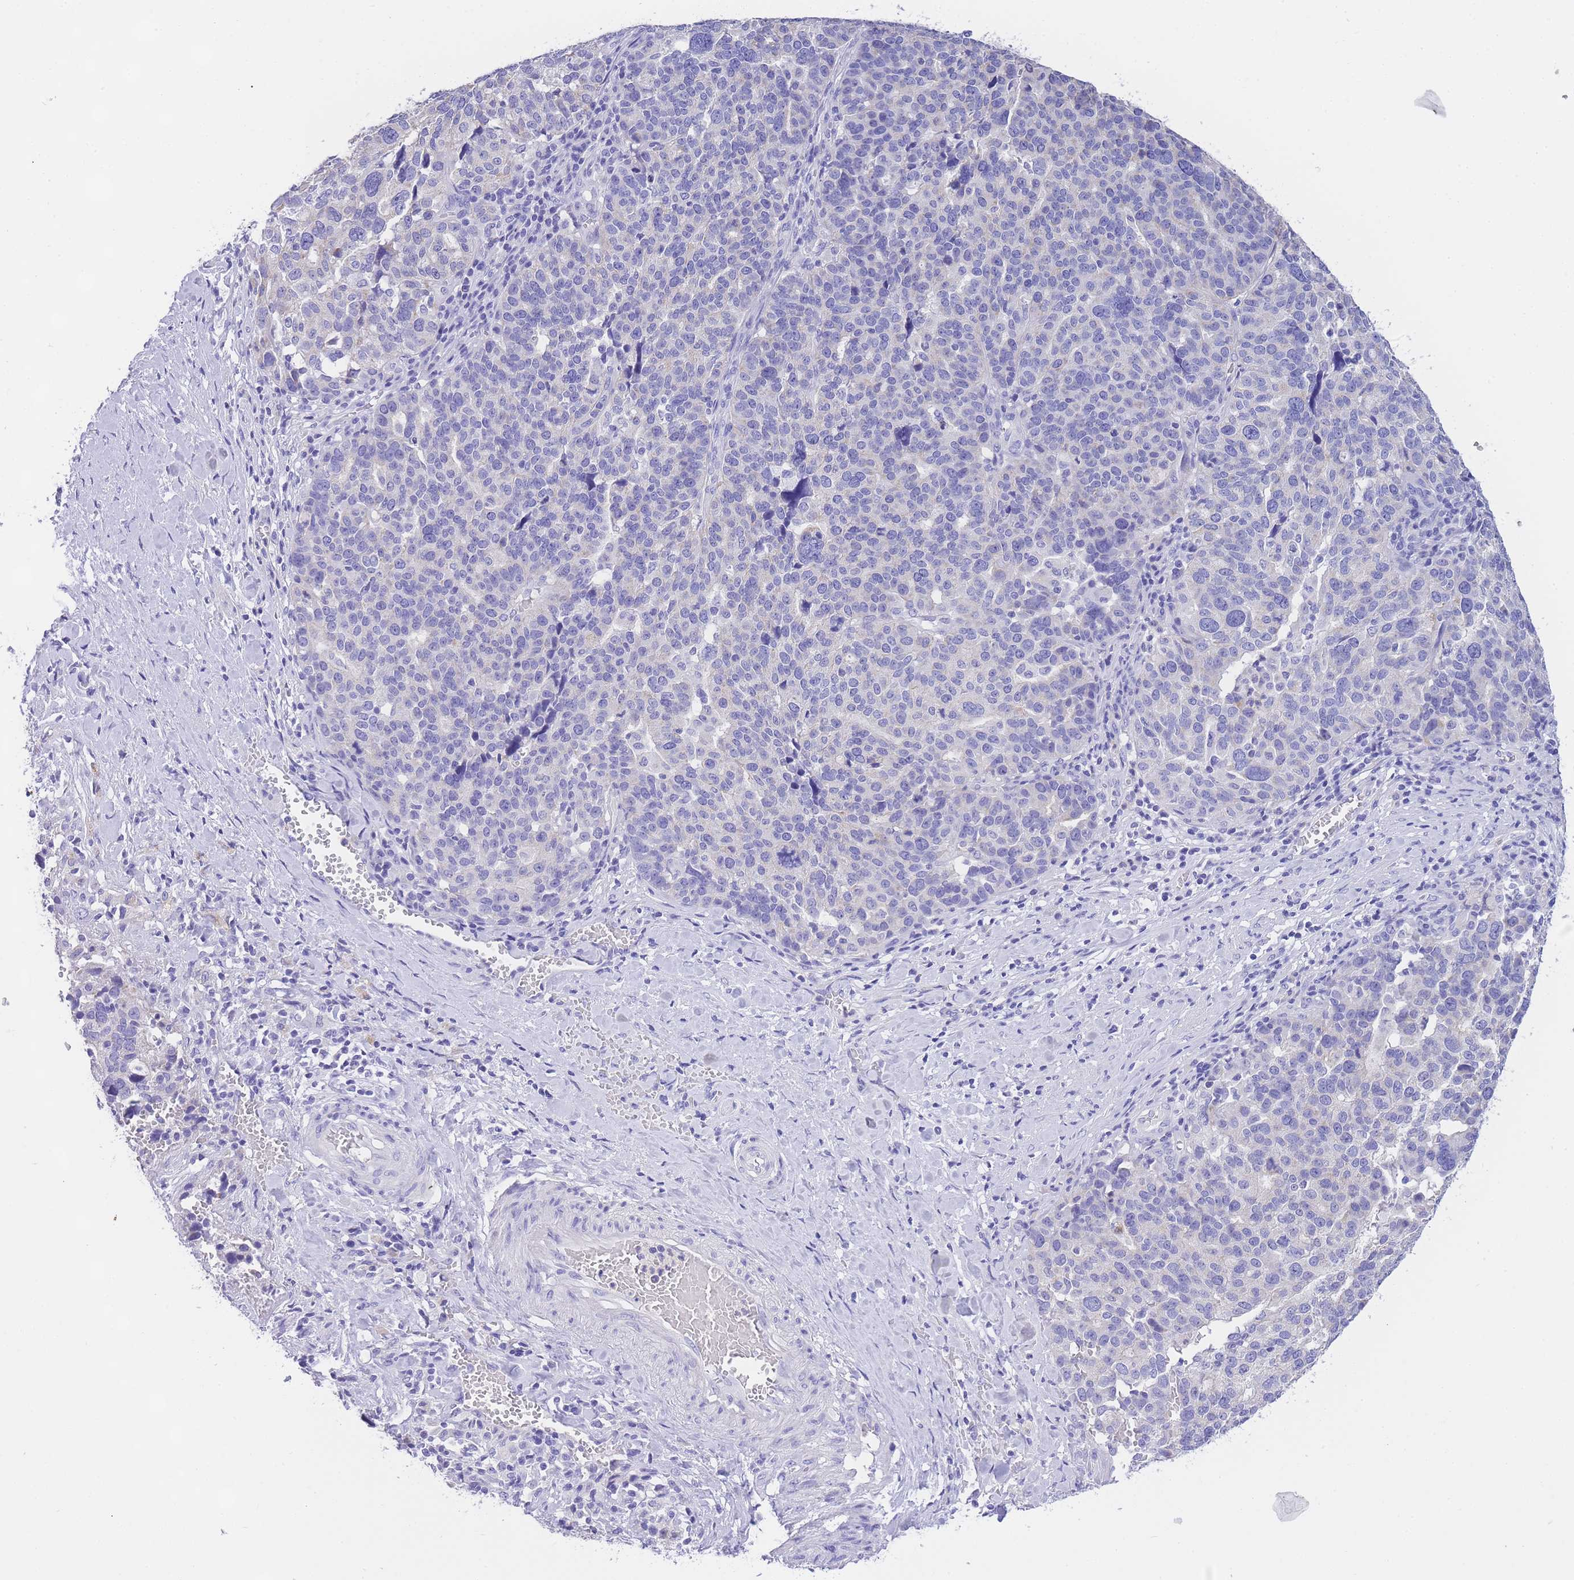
{"staining": {"intensity": "negative", "quantity": "none", "location": "none"}, "tissue": "ovarian cancer", "cell_type": "Tumor cells", "image_type": "cancer", "snomed": [{"axis": "morphology", "description": "Cystadenocarcinoma, serous, NOS"}, {"axis": "topography", "description": "Ovary"}], "caption": "Micrograph shows no protein positivity in tumor cells of serous cystadenocarcinoma (ovarian) tissue.", "gene": "EPN2", "patient": {"sex": "female", "age": 59}}